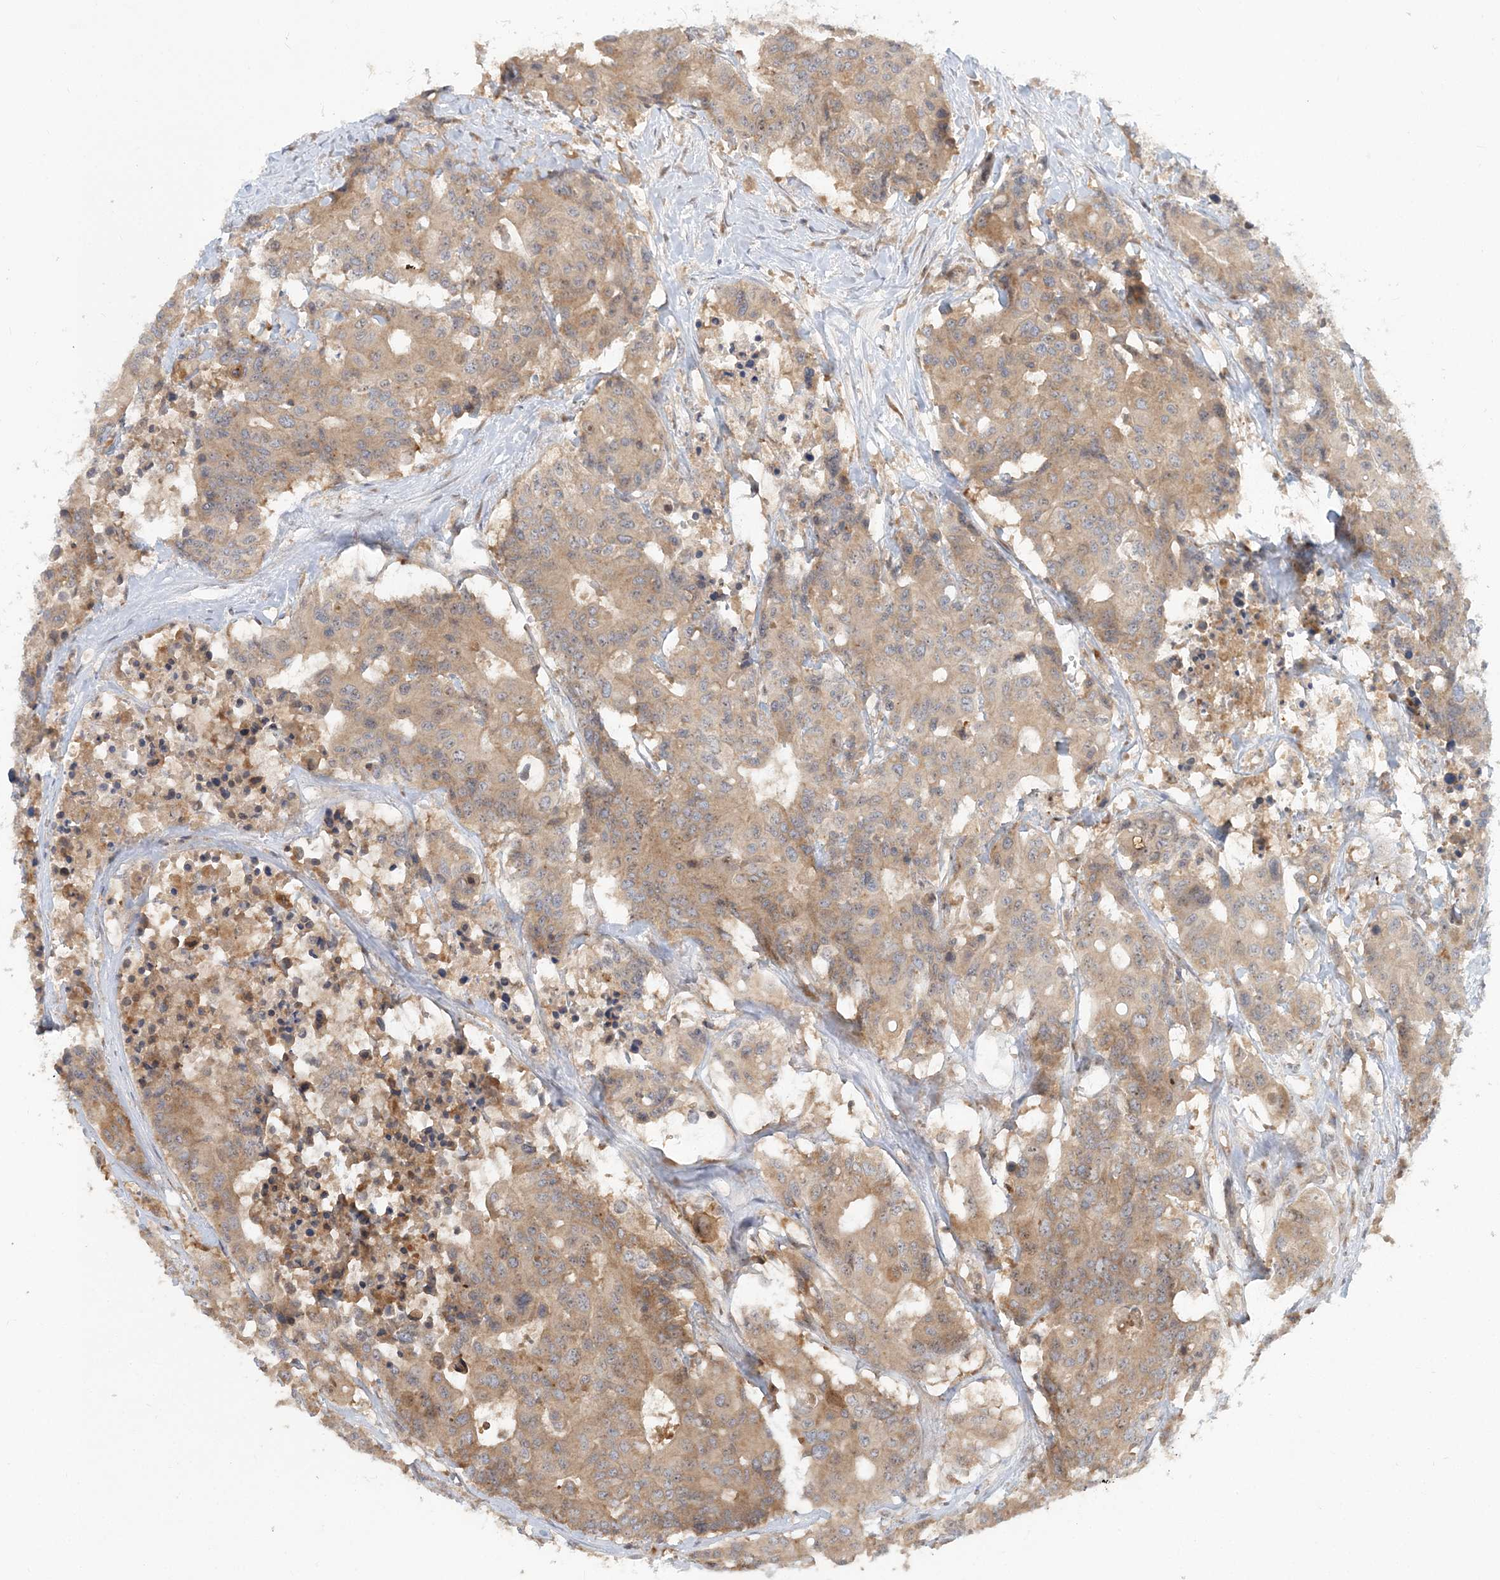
{"staining": {"intensity": "moderate", "quantity": ">75%", "location": "cytoplasmic/membranous"}, "tissue": "colorectal cancer", "cell_type": "Tumor cells", "image_type": "cancer", "snomed": [{"axis": "morphology", "description": "Adenocarcinoma, NOS"}, {"axis": "topography", "description": "Colon"}], "caption": "High-magnification brightfield microscopy of colorectal cancer (adenocarcinoma) stained with DAB (brown) and counterstained with hematoxylin (blue). tumor cells exhibit moderate cytoplasmic/membranous positivity is identified in about>75% of cells.", "gene": "AP1AR", "patient": {"sex": "male", "age": 77}}